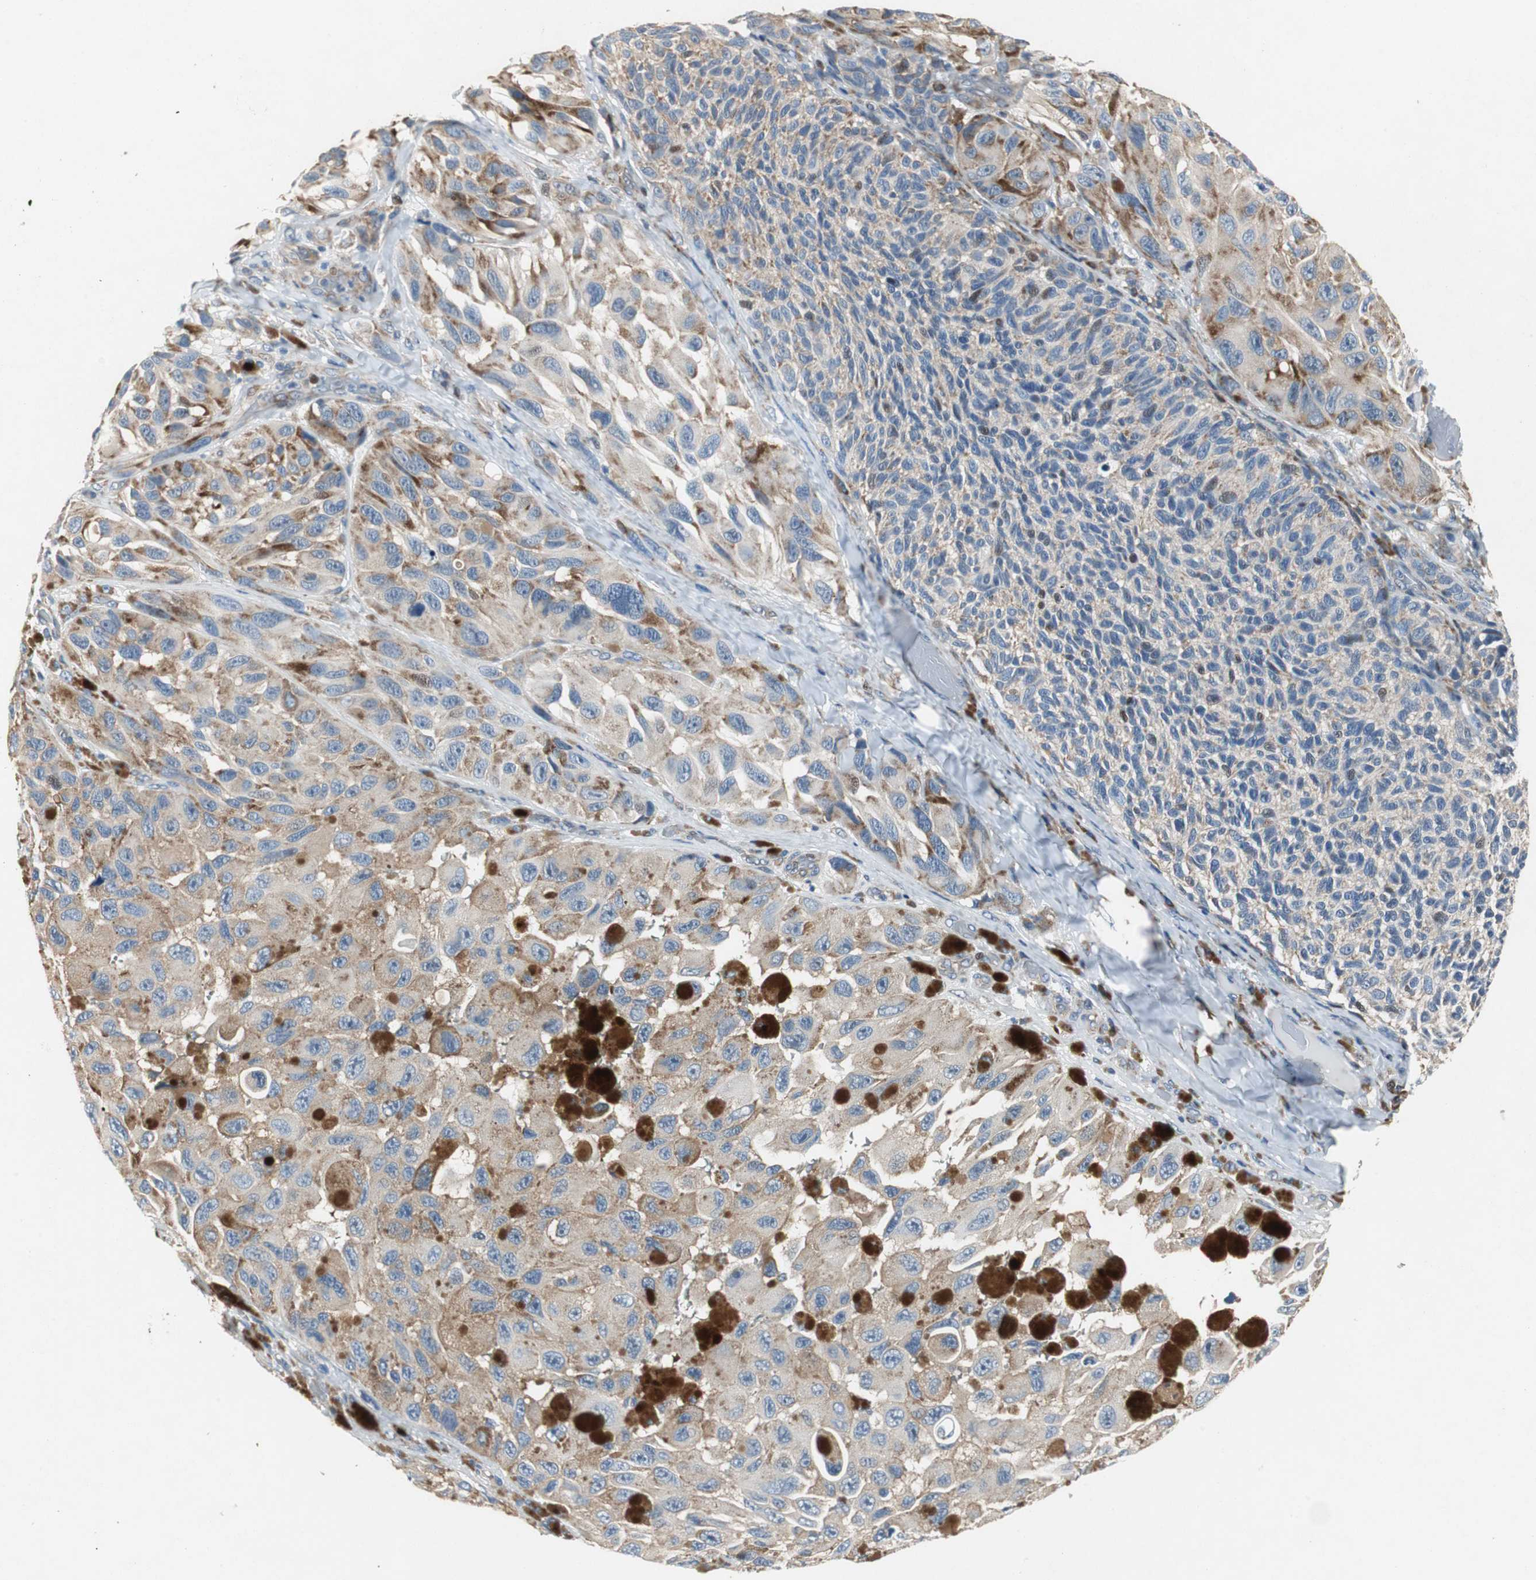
{"staining": {"intensity": "strong", "quantity": "25%-75%", "location": "cytoplasmic/membranous"}, "tissue": "melanoma", "cell_type": "Tumor cells", "image_type": "cancer", "snomed": [{"axis": "morphology", "description": "Malignant melanoma, NOS"}, {"axis": "topography", "description": "Skin"}], "caption": "Tumor cells show strong cytoplasmic/membranous expression in about 25%-75% of cells in melanoma.", "gene": "RPL35", "patient": {"sex": "female", "age": 73}}